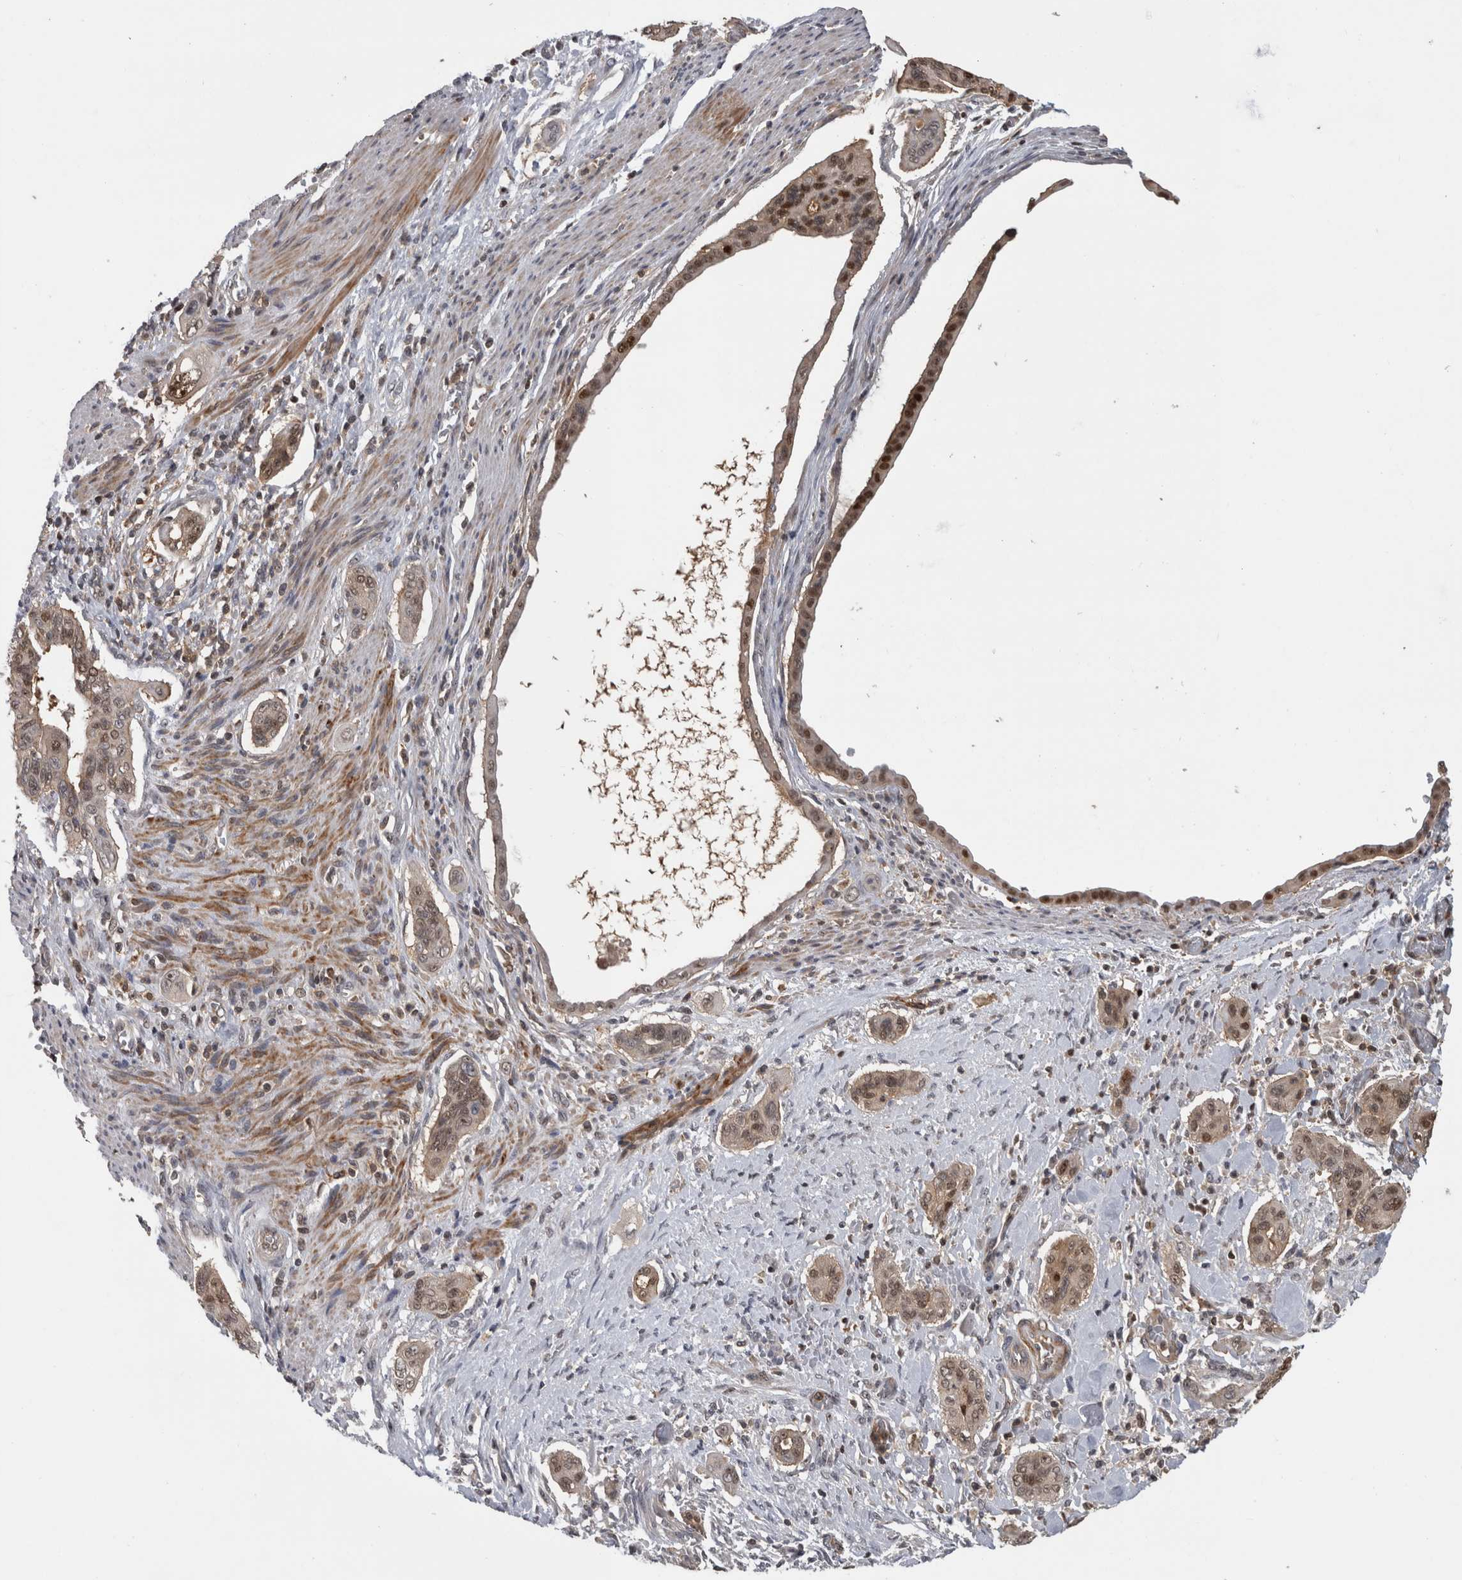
{"staining": {"intensity": "moderate", "quantity": "<25%", "location": "nuclear"}, "tissue": "pancreatic cancer", "cell_type": "Tumor cells", "image_type": "cancer", "snomed": [{"axis": "morphology", "description": "Adenocarcinoma, NOS"}, {"axis": "topography", "description": "Pancreas"}], "caption": "Adenocarcinoma (pancreatic) stained with a protein marker shows moderate staining in tumor cells.", "gene": "TDRD7", "patient": {"sex": "male", "age": 77}}